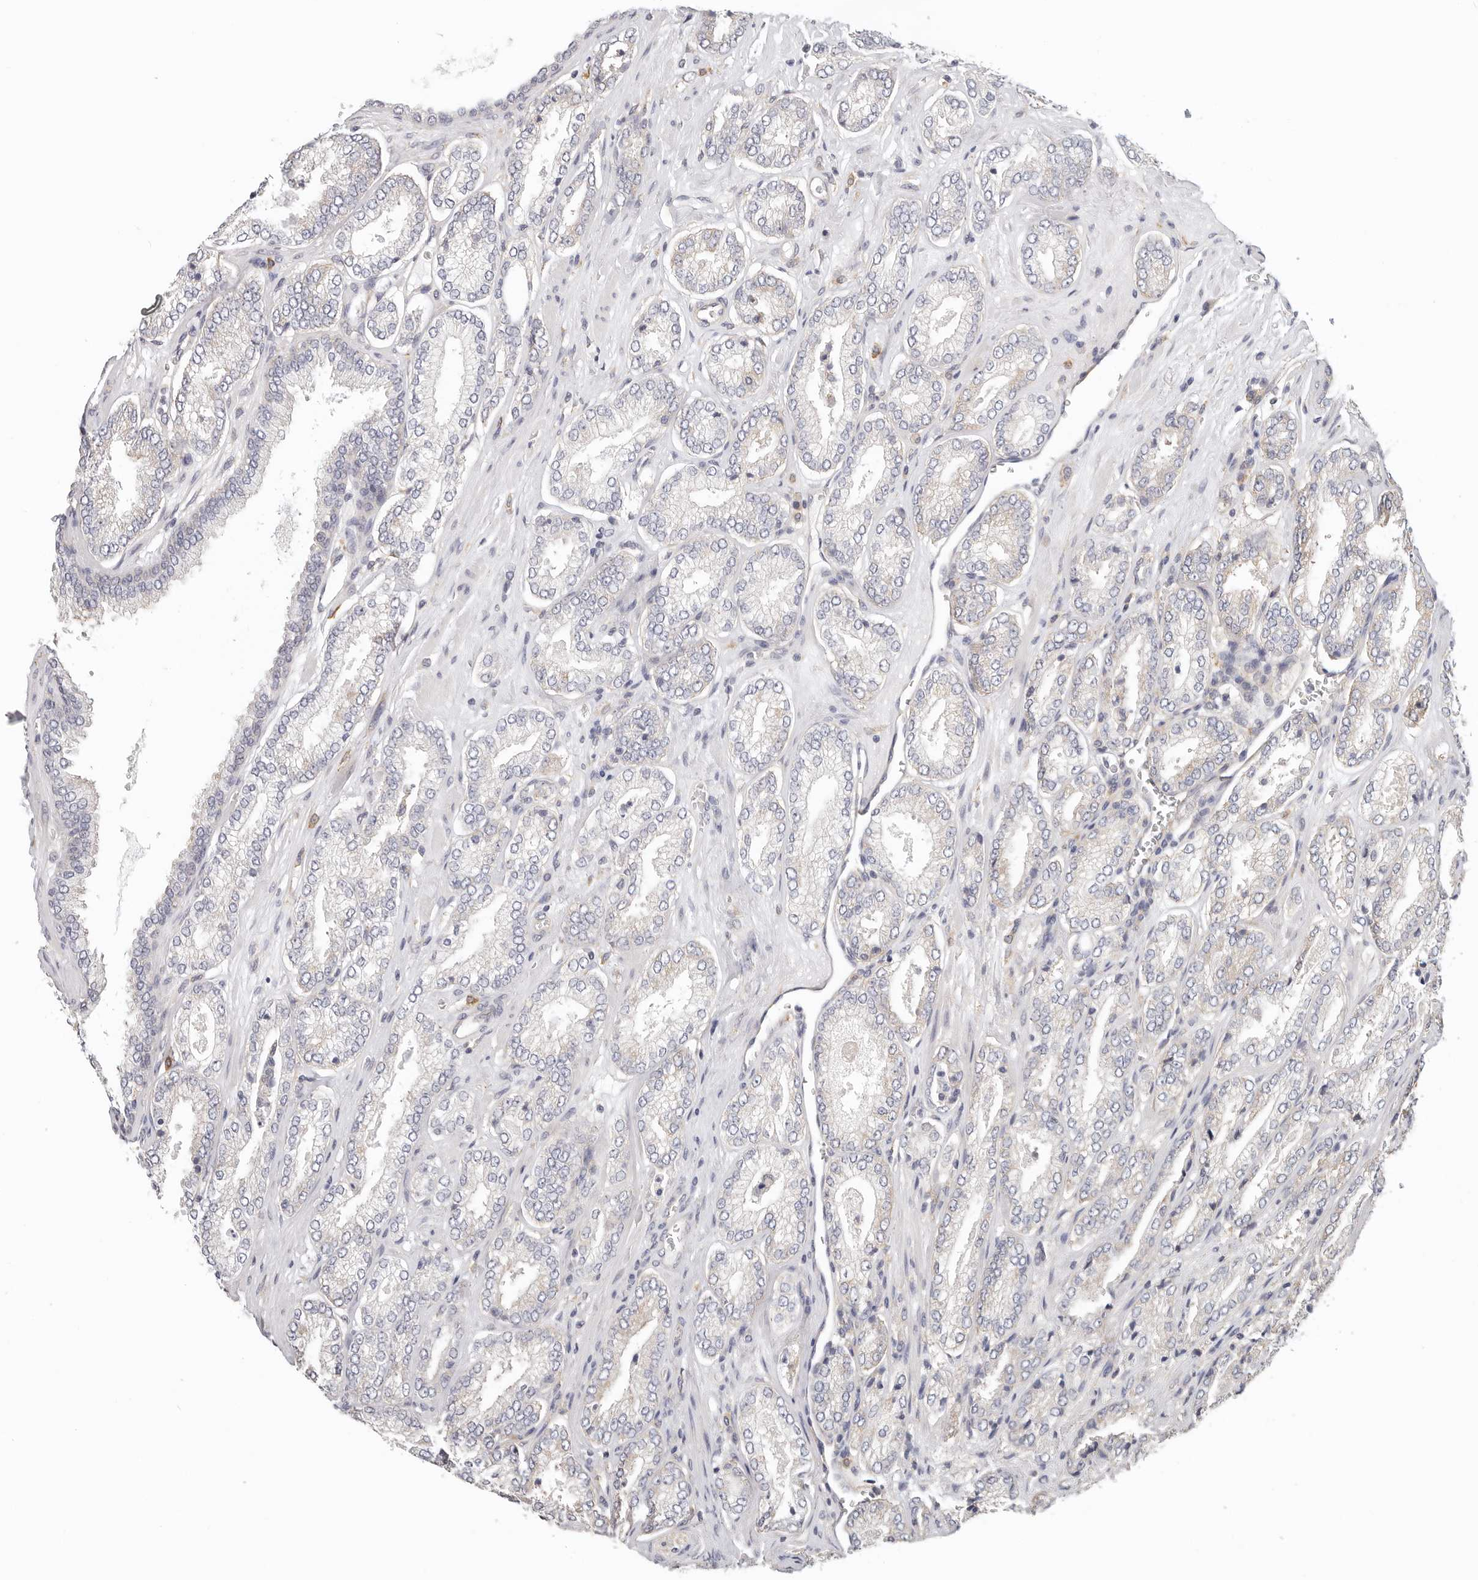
{"staining": {"intensity": "negative", "quantity": "none", "location": "none"}, "tissue": "prostate cancer", "cell_type": "Tumor cells", "image_type": "cancer", "snomed": [{"axis": "morphology", "description": "Adenocarcinoma, Low grade"}, {"axis": "topography", "description": "Prostate"}], "caption": "Histopathology image shows no significant protein positivity in tumor cells of prostate cancer (low-grade adenocarcinoma).", "gene": "AFDN", "patient": {"sex": "male", "age": 62}}